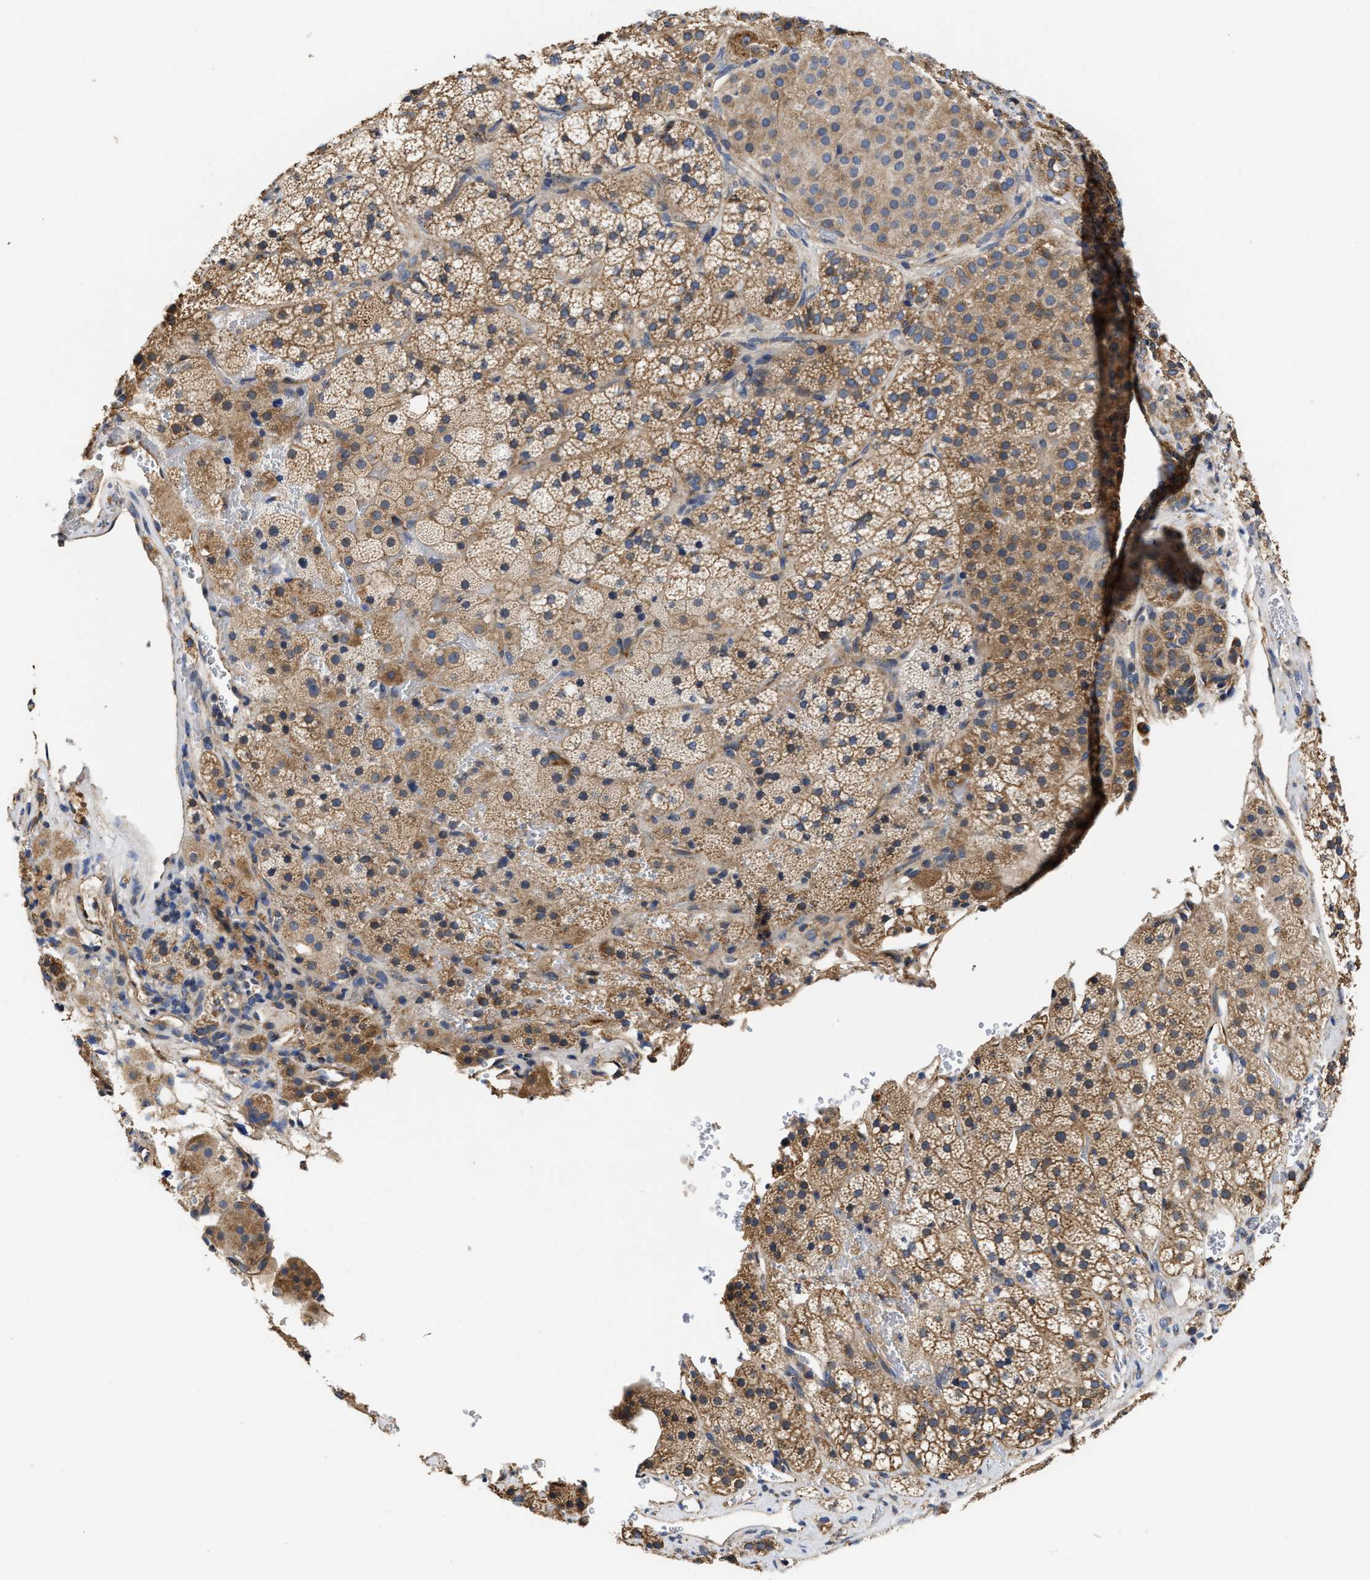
{"staining": {"intensity": "moderate", "quantity": ">75%", "location": "cytoplasmic/membranous"}, "tissue": "adrenal gland", "cell_type": "Glandular cells", "image_type": "normal", "snomed": [{"axis": "morphology", "description": "Normal tissue, NOS"}, {"axis": "topography", "description": "Adrenal gland"}], "caption": "Immunohistochemical staining of normal human adrenal gland demonstrates medium levels of moderate cytoplasmic/membranous positivity in approximately >75% of glandular cells.", "gene": "TRAF6", "patient": {"sex": "female", "age": 59}}